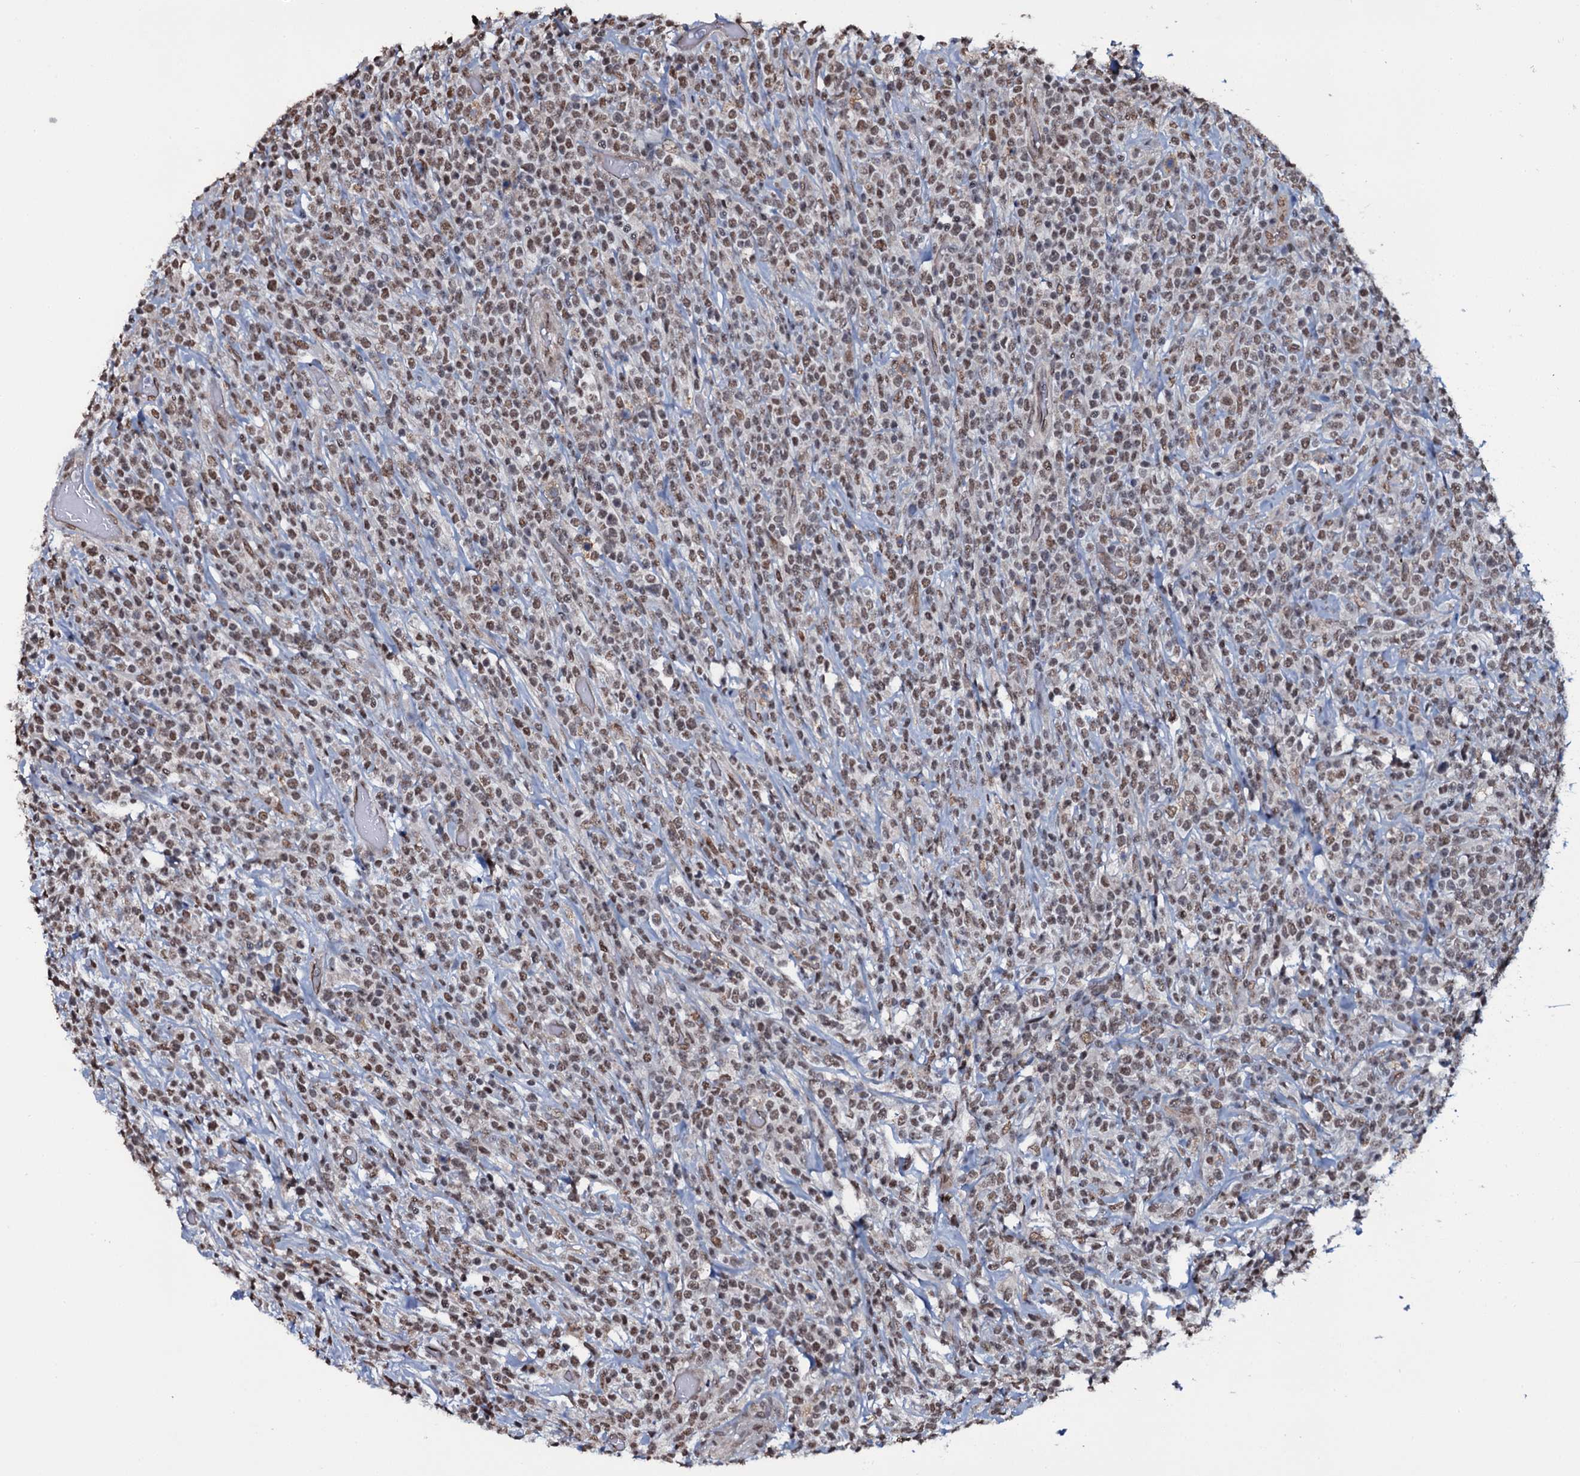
{"staining": {"intensity": "moderate", "quantity": ">75%", "location": "nuclear"}, "tissue": "lymphoma", "cell_type": "Tumor cells", "image_type": "cancer", "snomed": [{"axis": "morphology", "description": "Malignant lymphoma, non-Hodgkin's type, High grade"}, {"axis": "topography", "description": "Colon"}], "caption": "Immunohistochemistry (IHC) micrograph of neoplastic tissue: human malignant lymphoma, non-Hodgkin's type (high-grade) stained using immunohistochemistry (IHC) displays medium levels of moderate protein expression localized specifically in the nuclear of tumor cells, appearing as a nuclear brown color.", "gene": "SH2D4B", "patient": {"sex": "female", "age": 53}}